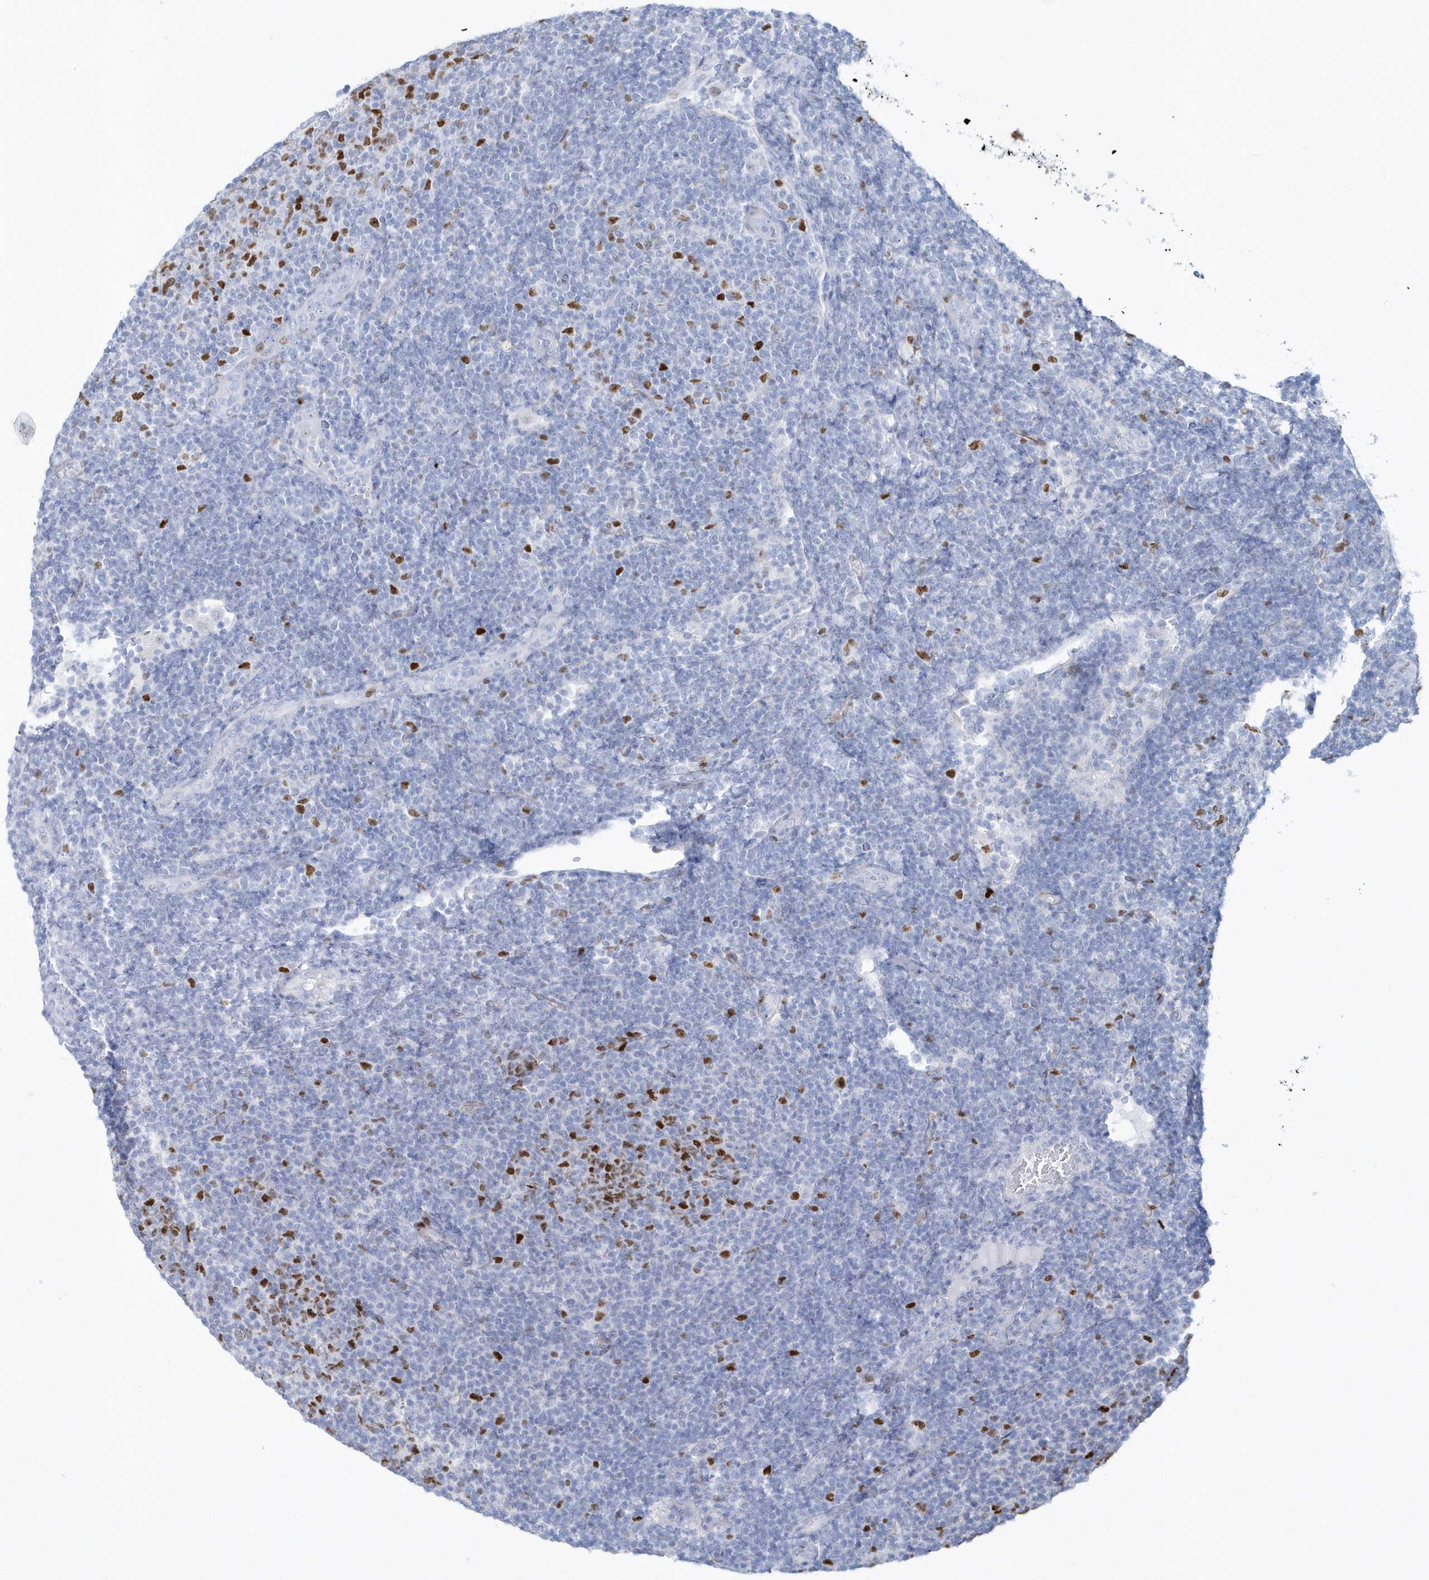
{"staining": {"intensity": "strong", "quantity": "<25%", "location": "nuclear"}, "tissue": "lymphoma", "cell_type": "Tumor cells", "image_type": "cancer", "snomed": [{"axis": "morphology", "description": "Malignant lymphoma, non-Hodgkin's type, Low grade"}, {"axis": "topography", "description": "Lymph node"}], "caption": "Immunohistochemistry (IHC) photomicrograph of human malignant lymphoma, non-Hodgkin's type (low-grade) stained for a protein (brown), which demonstrates medium levels of strong nuclear positivity in about <25% of tumor cells.", "gene": "TMCO6", "patient": {"sex": "male", "age": 66}}